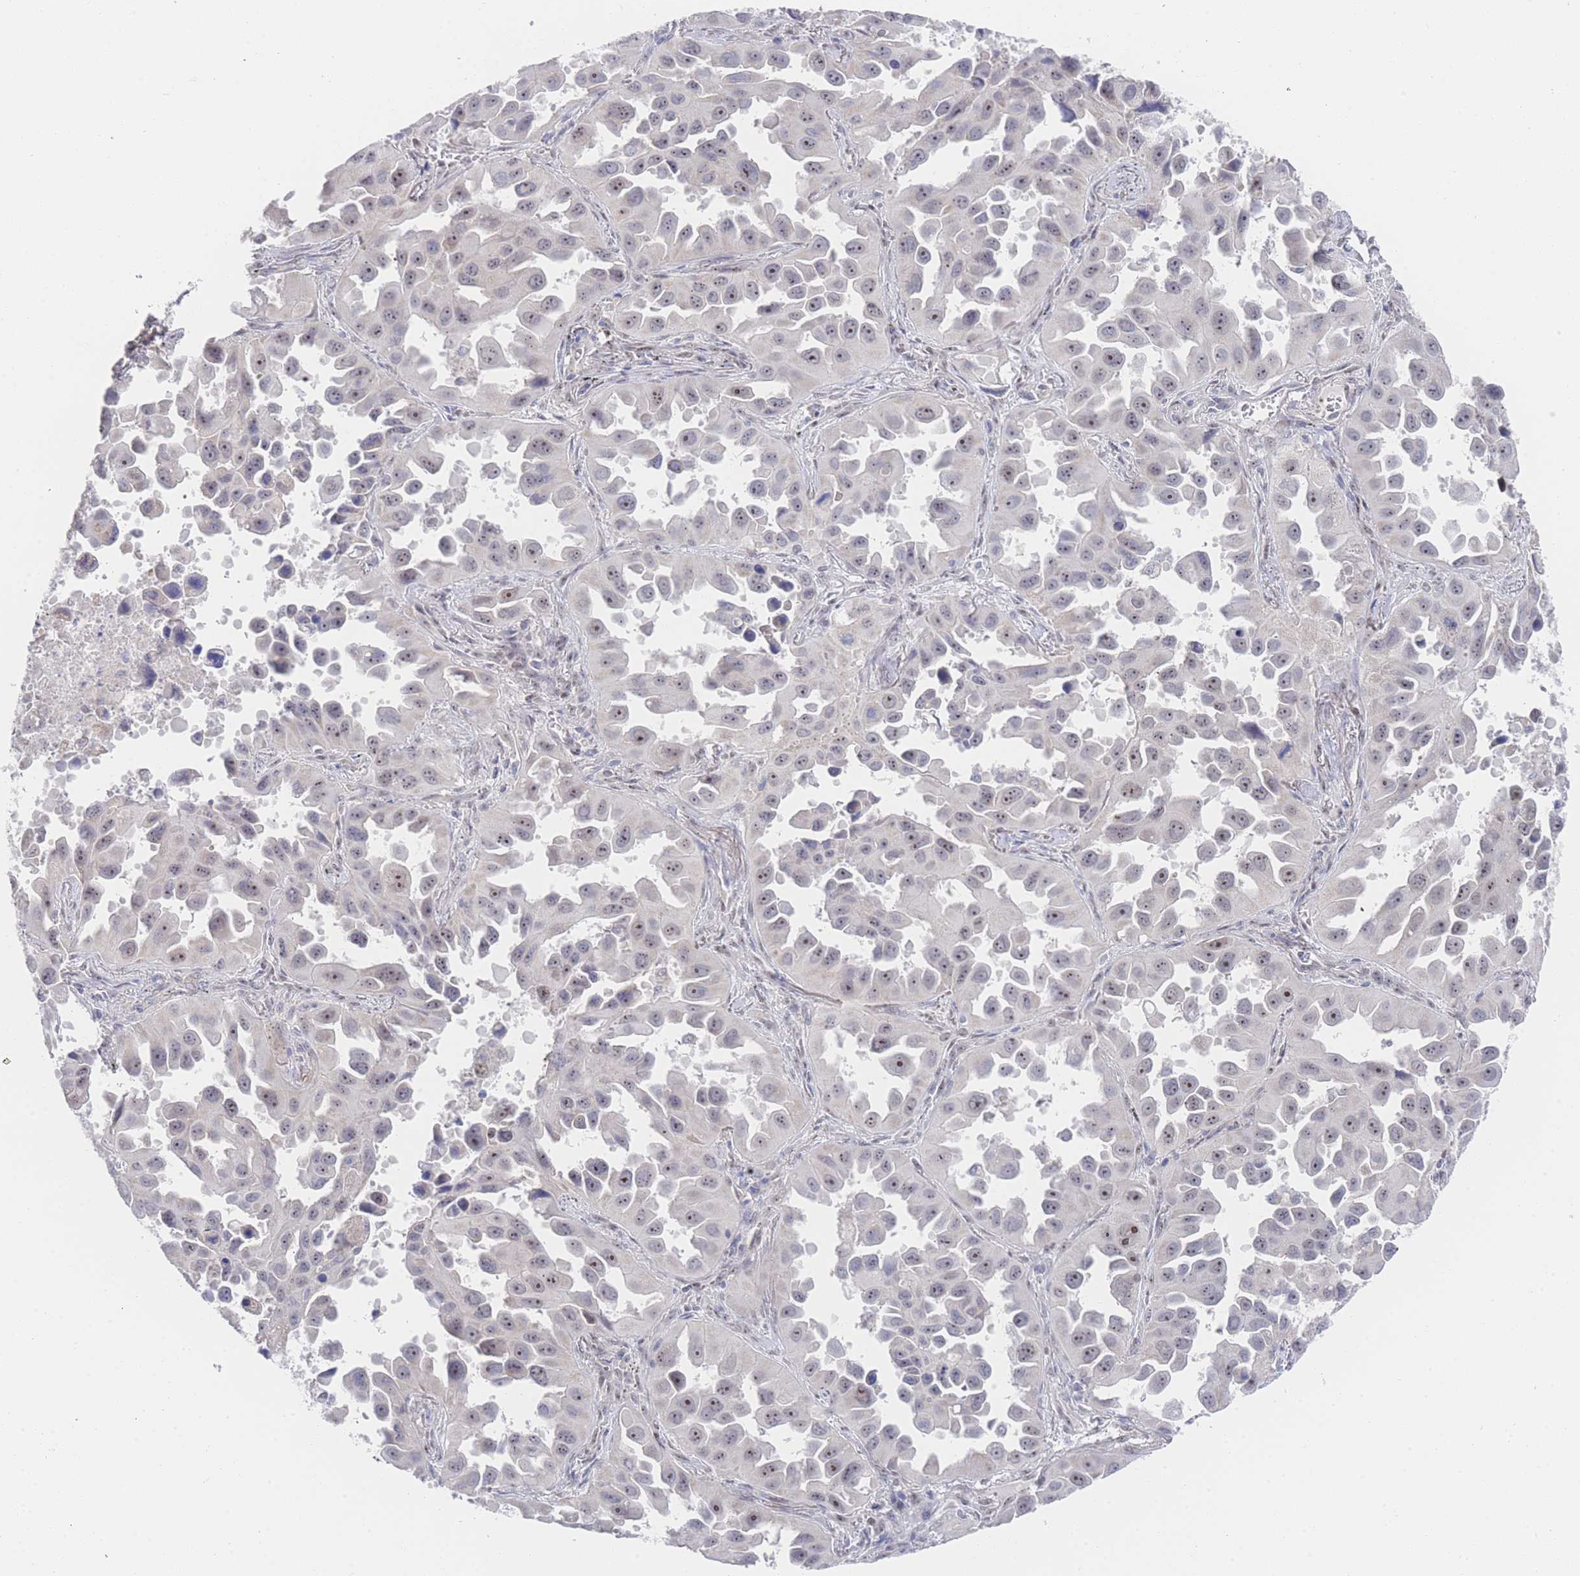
{"staining": {"intensity": "weak", "quantity": "25%-75%", "location": "nuclear"}, "tissue": "lung cancer", "cell_type": "Tumor cells", "image_type": "cancer", "snomed": [{"axis": "morphology", "description": "Adenocarcinoma, NOS"}, {"axis": "topography", "description": "Lung"}], "caption": "Protein analysis of lung cancer tissue displays weak nuclear expression in approximately 25%-75% of tumor cells.", "gene": "ZNF142", "patient": {"sex": "male", "age": 66}}